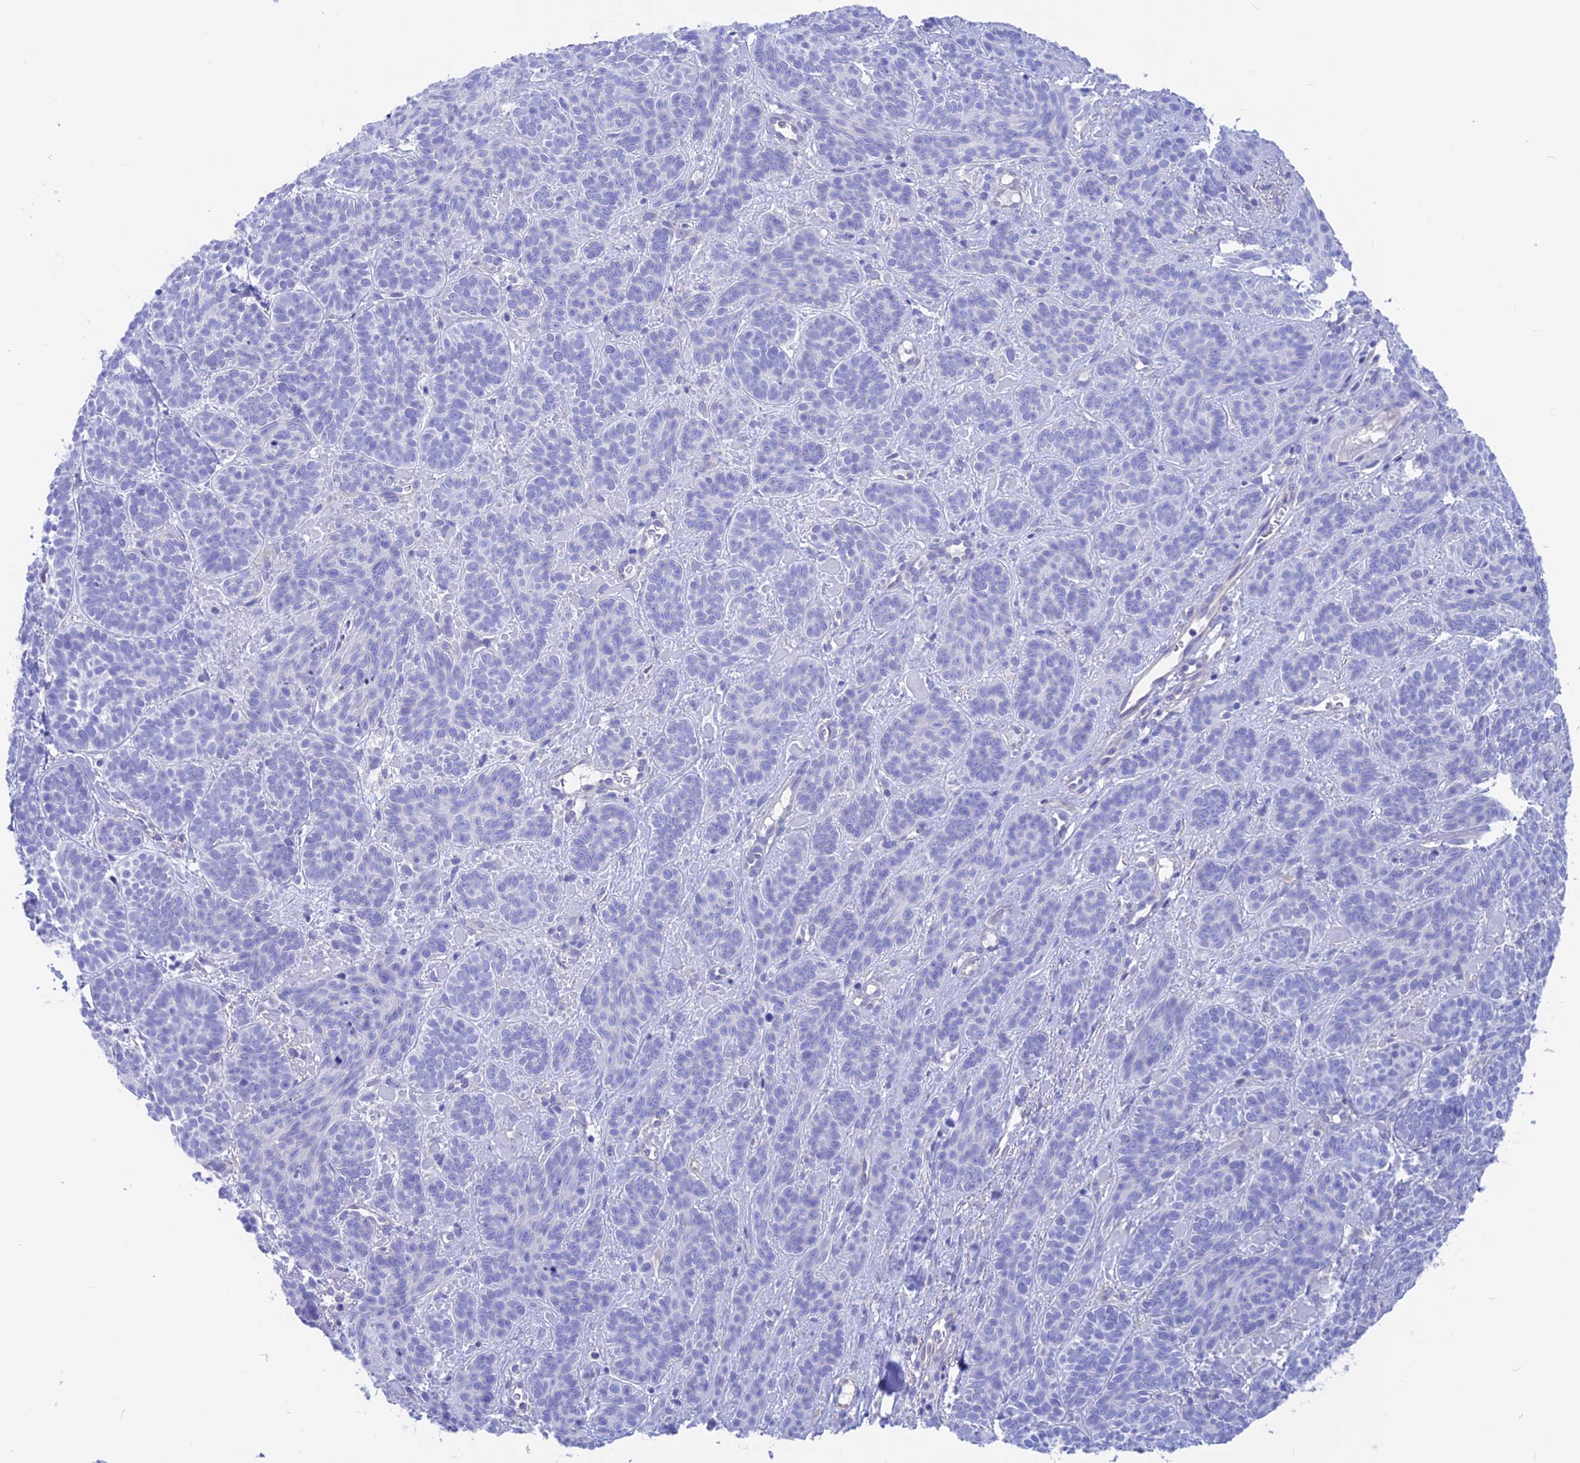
{"staining": {"intensity": "negative", "quantity": "none", "location": "none"}, "tissue": "skin cancer", "cell_type": "Tumor cells", "image_type": "cancer", "snomed": [{"axis": "morphology", "description": "Basal cell carcinoma"}, {"axis": "topography", "description": "Skin"}], "caption": "IHC of basal cell carcinoma (skin) reveals no positivity in tumor cells. The staining was performed using DAB to visualize the protein expression in brown, while the nuclei were stained in blue with hematoxylin (Magnification: 20x).", "gene": "GNGT2", "patient": {"sex": "male", "age": 85}}